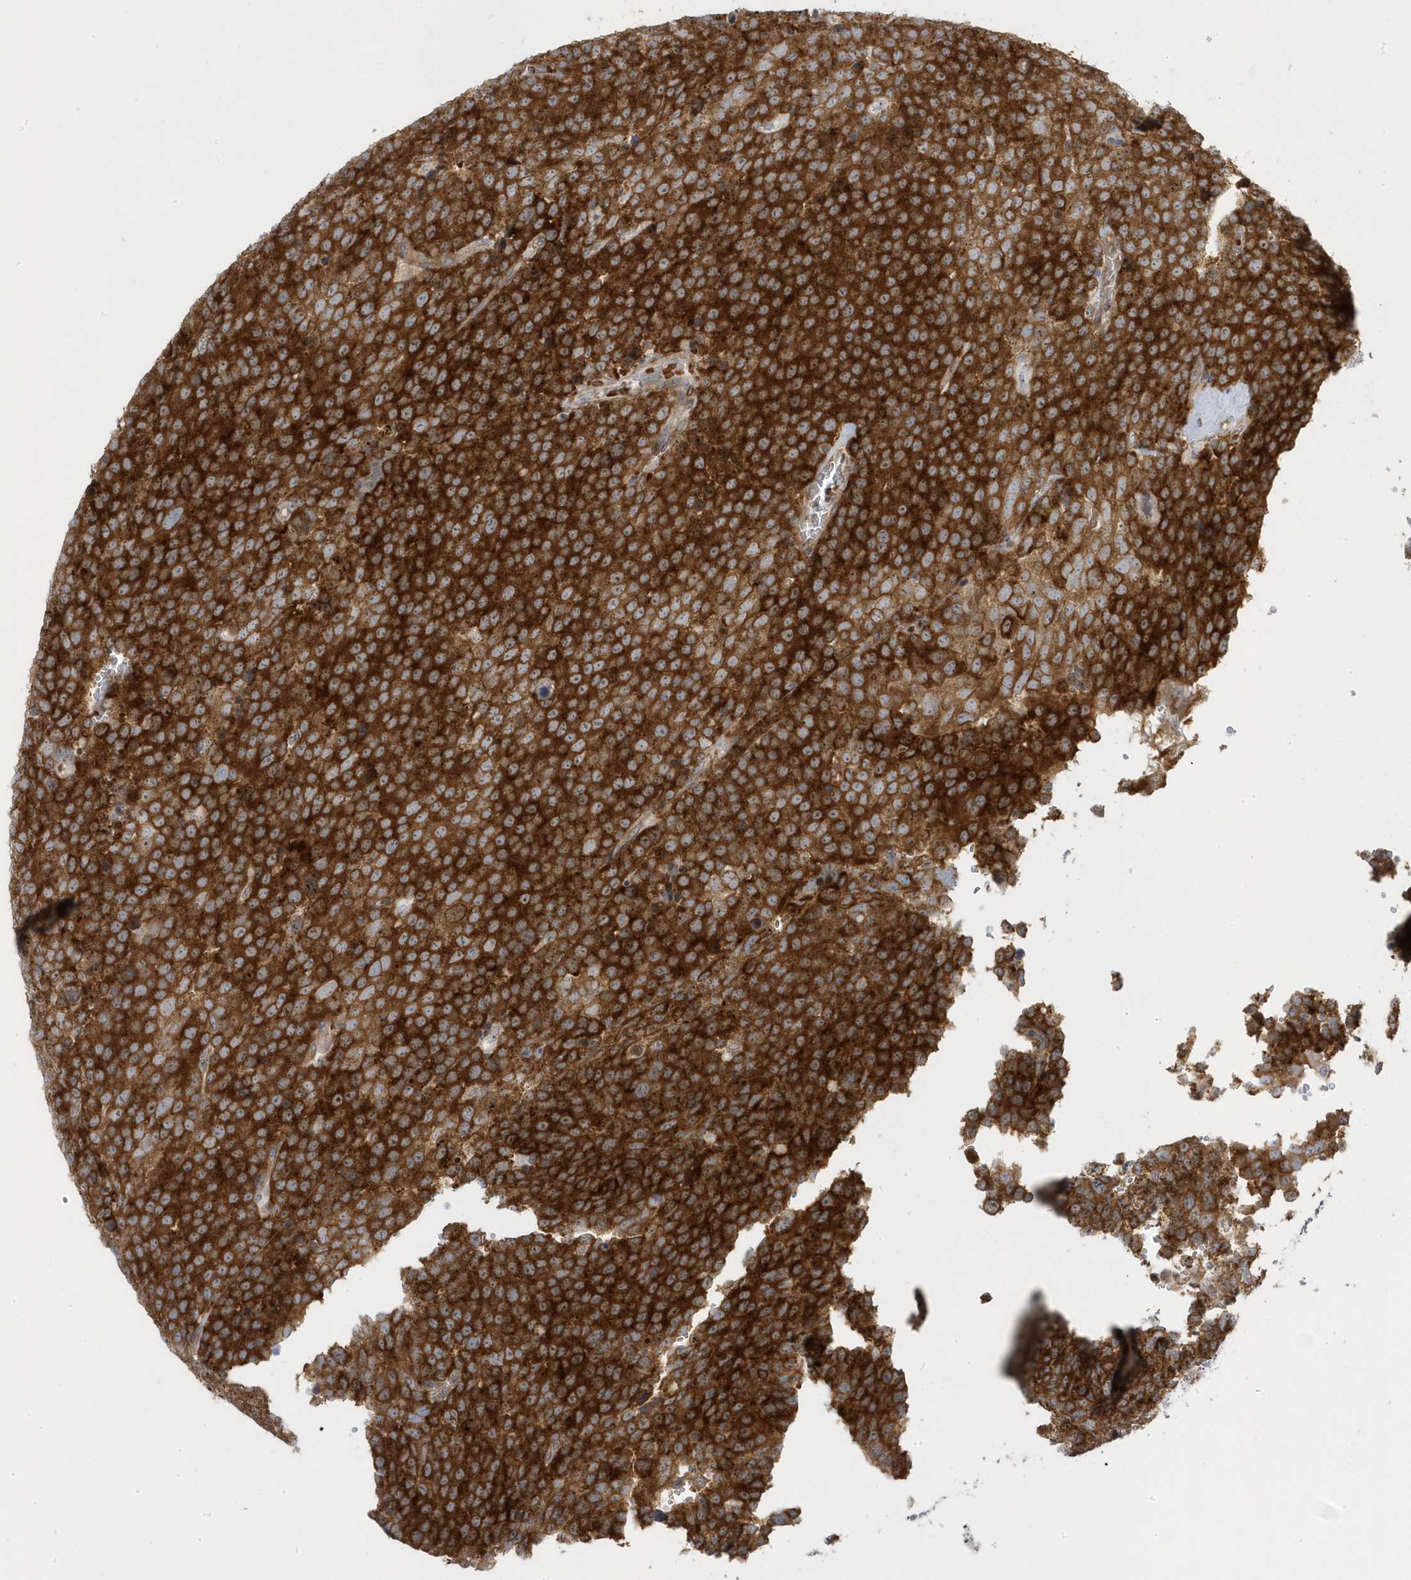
{"staining": {"intensity": "strong", "quantity": ">75%", "location": "cytoplasmic/membranous"}, "tissue": "testis cancer", "cell_type": "Tumor cells", "image_type": "cancer", "snomed": [{"axis": "morphology", "description": "Seminoma, NOS"}, {"axis": "topography", "description": "Testis"}], "caption": "Human seminoma (testis) stained with a protein marker shows strong staining in tumor cells.", "gene": "MAP7D3", "patient": {"sex": "male", "age": 71}}